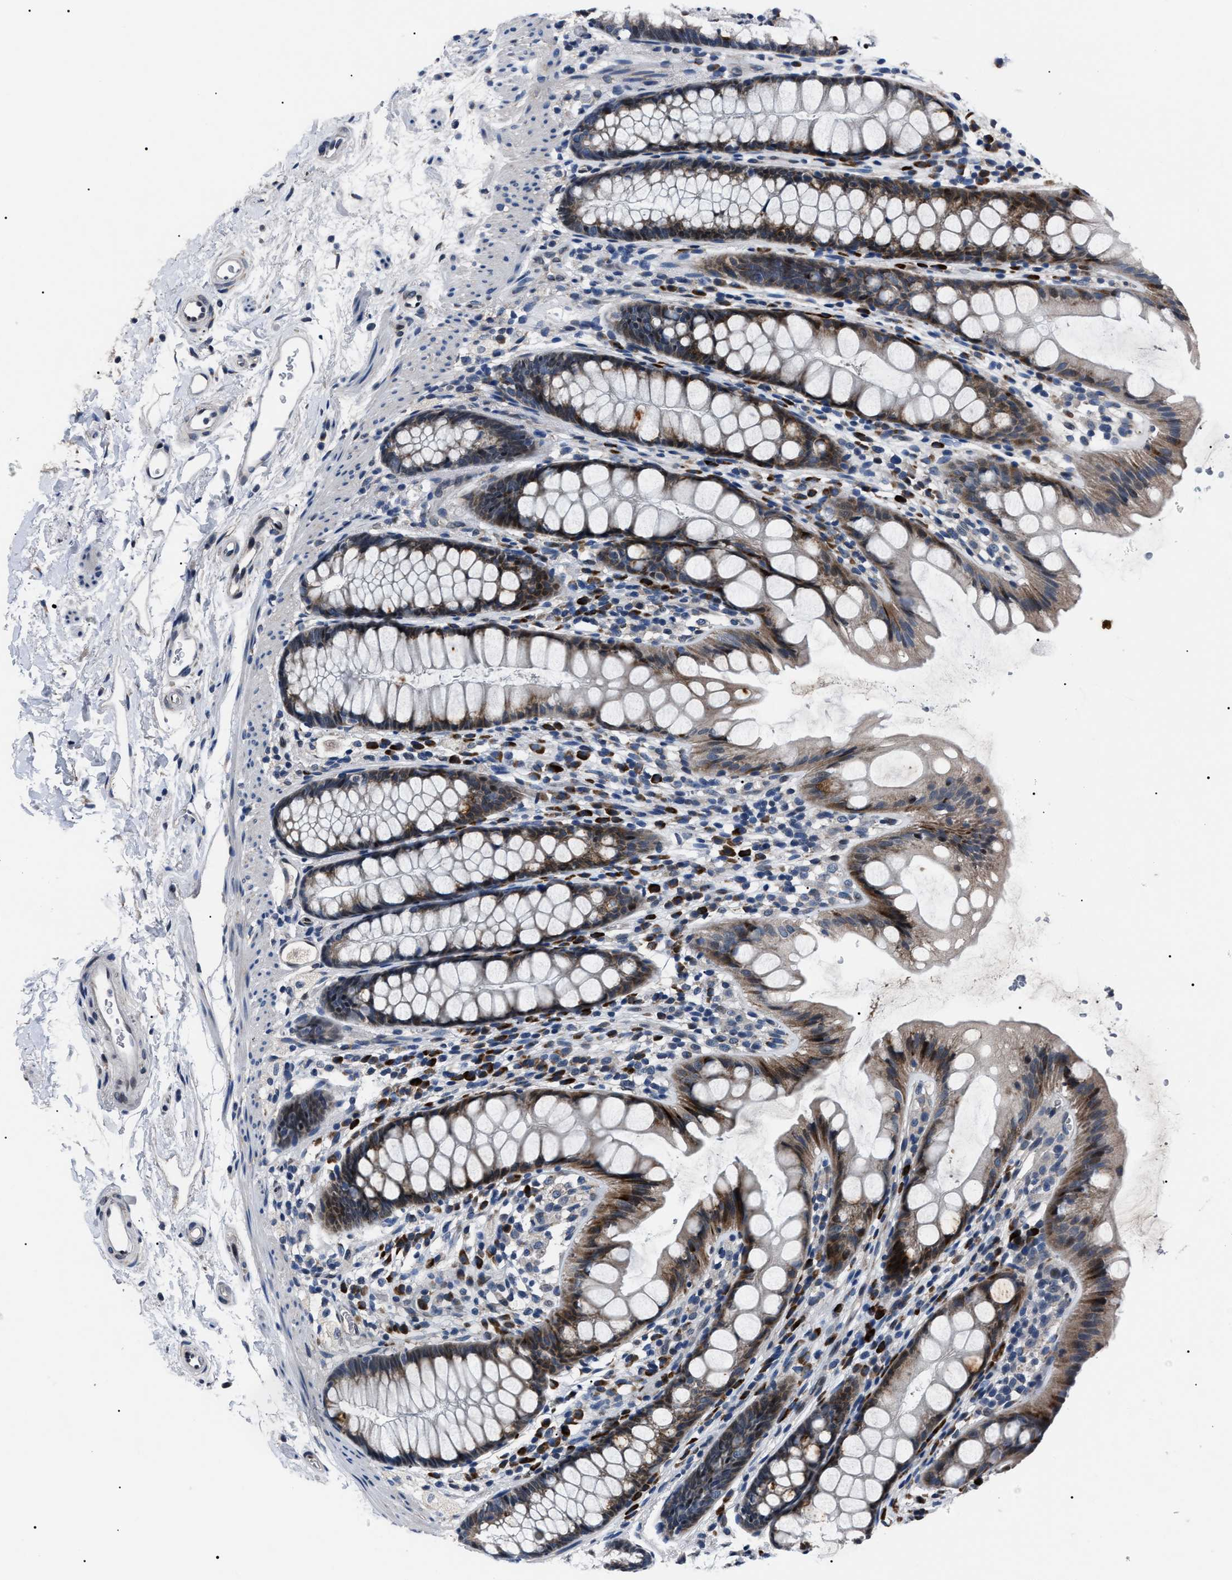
{"staining": {"intensity": "moderate", "quantity": ">75%", "location": "cytoplasmic/membranous"}, "tissue": "rectum", "cell_type": "Glandular cells", "image_type": "normal", "snomed": [{"axis": "morphology", "description": "Normal tissue, NOS"}, {"axis": "topography", "description": "Rectum"}], "caption": "Rectum stained with a brown dye shows moderate cytoplasmic/membranous positive positivity in about >75% of glandular cells.", "gene": "LRRC14", "patient": {"sex": "female", "age": 65}}